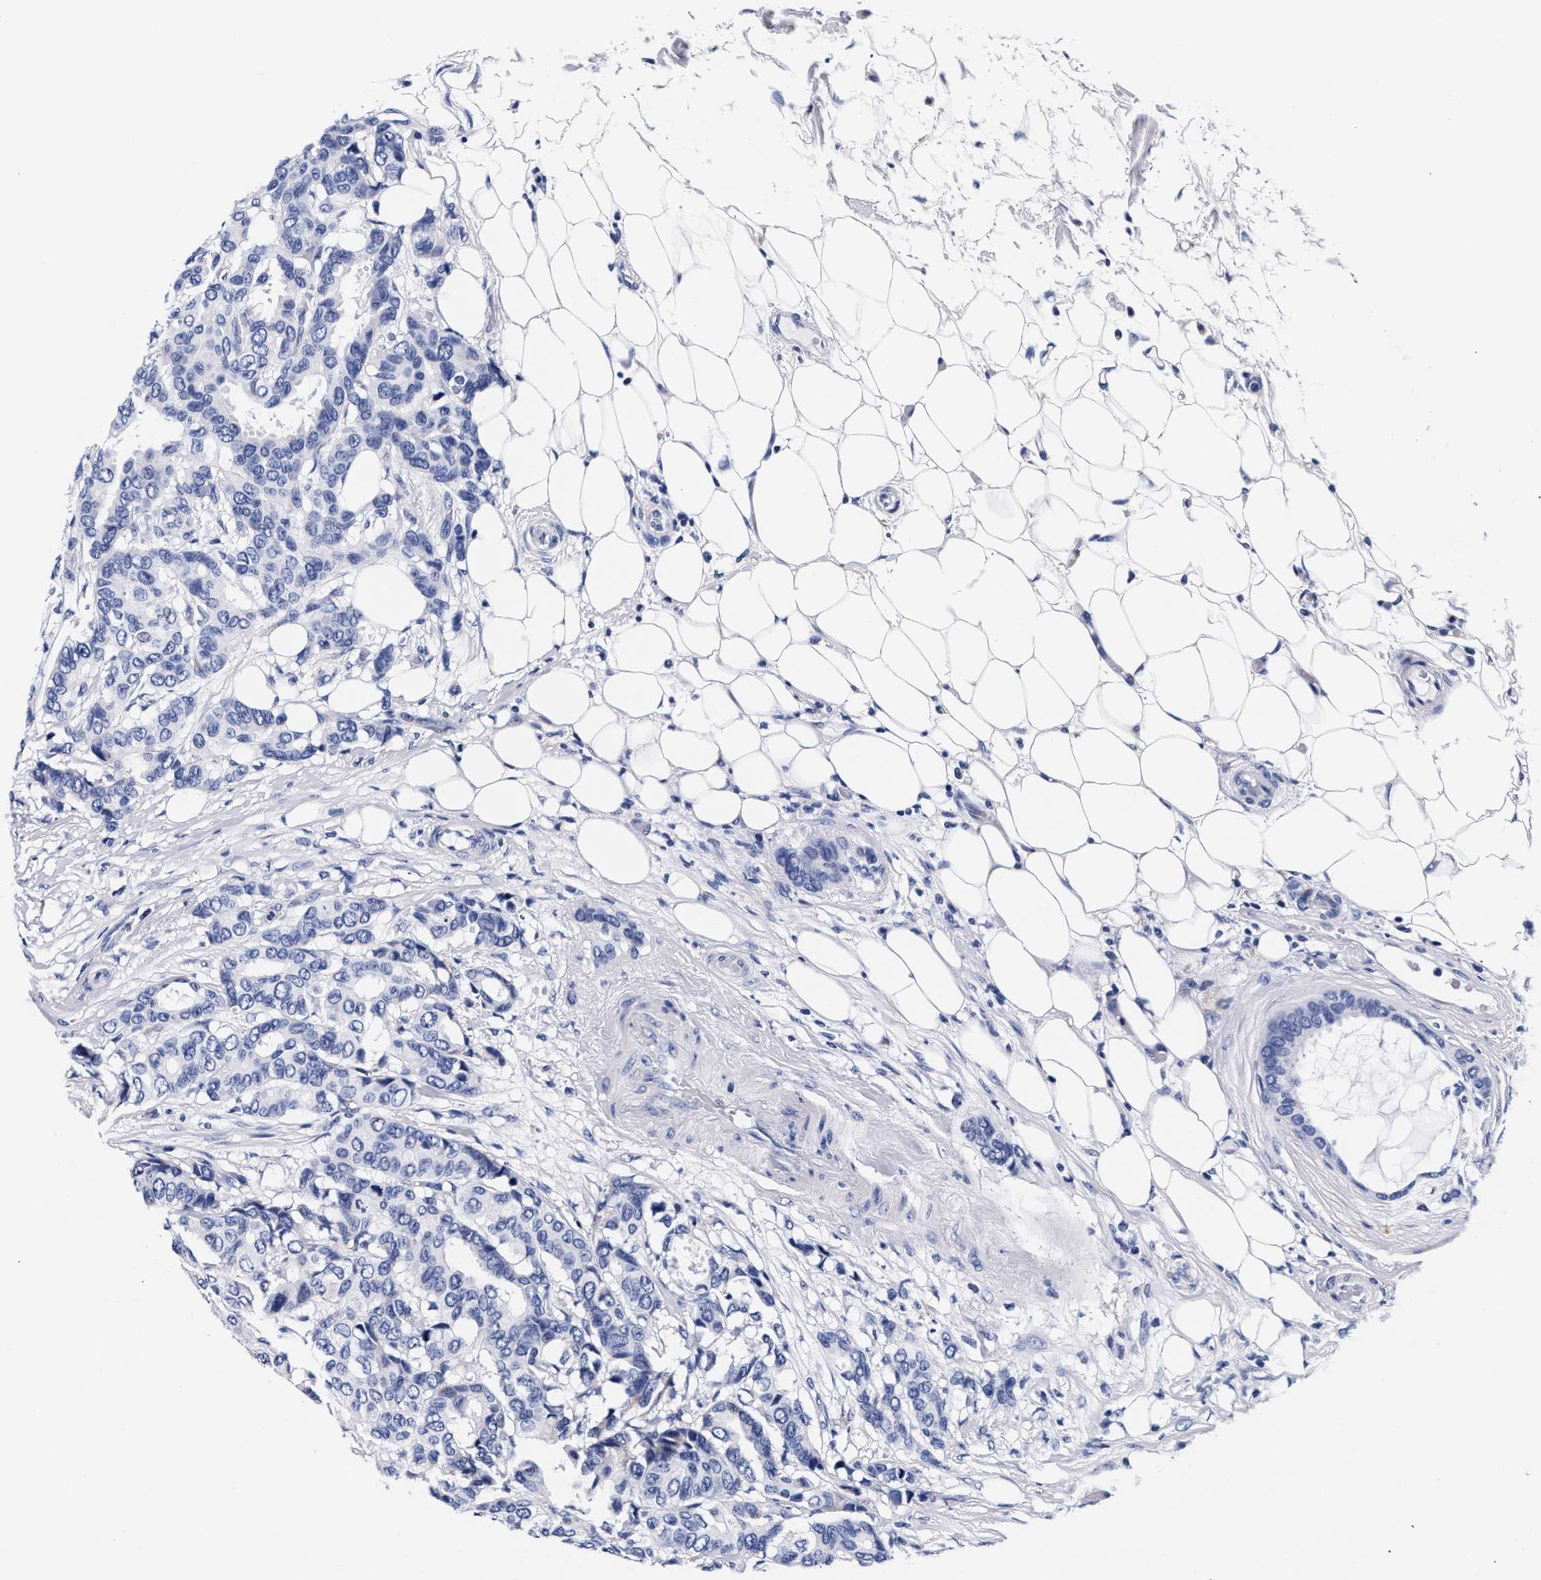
{"staining": {"intensity": "negative", "quantity": "none", "location": "none"}, "tissue": "breast cancer", "cell_type": "Tumor cells", "image_type": "cancer", "snomed": [{"axis": "morphology", "description": "Duct carcinoma"}, {"axis": "topography", "description": "Breast"}], "caption": "Immunohistochemistry of human intraductal carcinoma (breast) displays no positivity in tumor cells.", "gene": "RAB3B", "patient": {"sex": "female", "age": 87}}